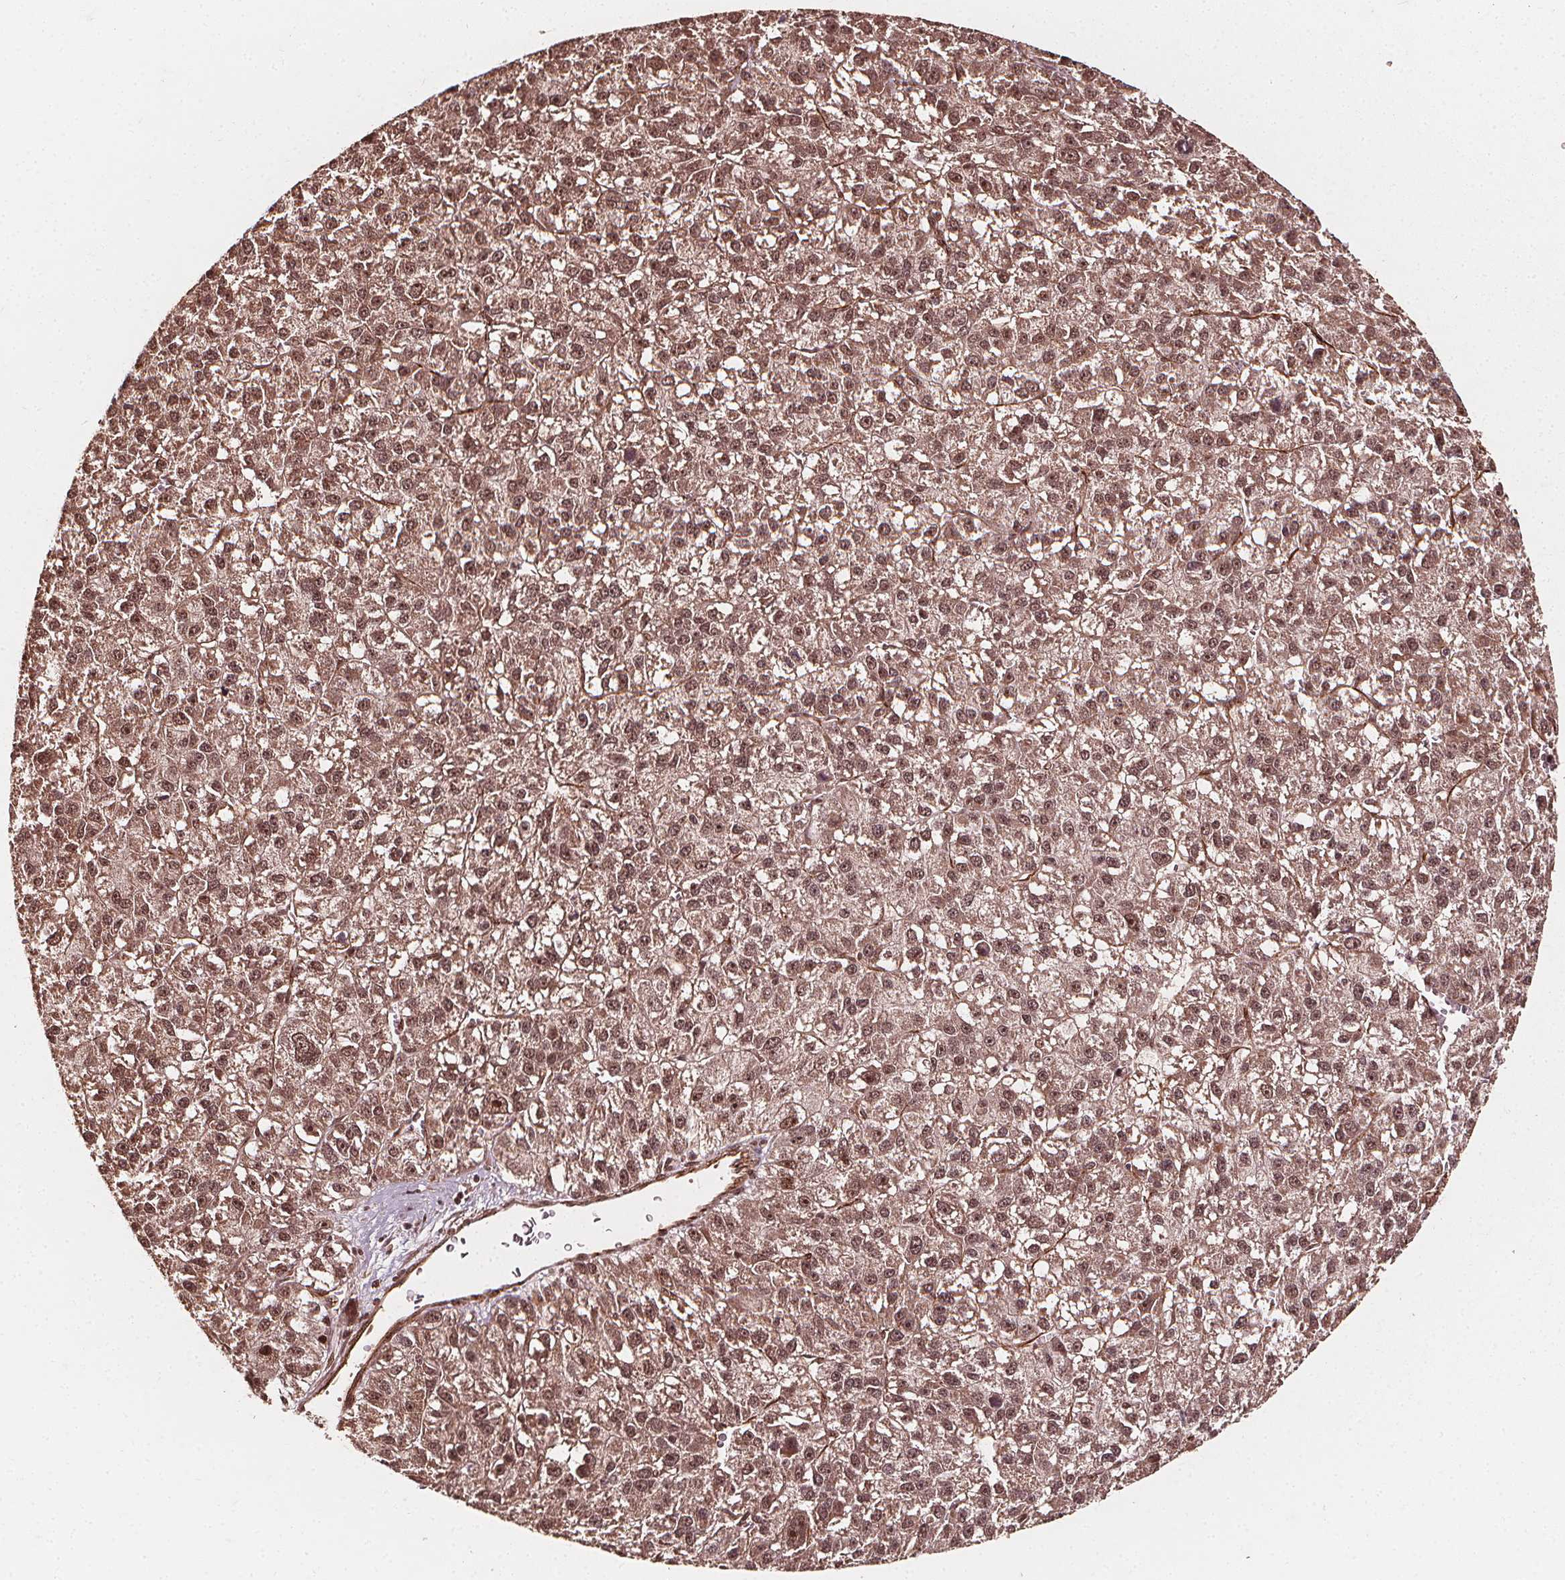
{"staining": {"intensity": "moderate", "quantity": ">75%", "location": "cytoplasmic/membranous,nuclear"}, "tissue": "liver cancer", "cell_type": "Tumor cells", "image_type": "cancer", "snomed": [{"axis": "morphology", "description": "Carcinoma, Hepatocellular, NOS"}, {"axis": "topography", "description": "Liver"}], "caption": "Hepatocellular carcinoma (liver) tissue demonstrates moderate cytoplasmic/membranous and nuclear staining in about >75% of tumor cells", "gene": "EXOSC9", "patient": {"sex": "female", "age": 70}}